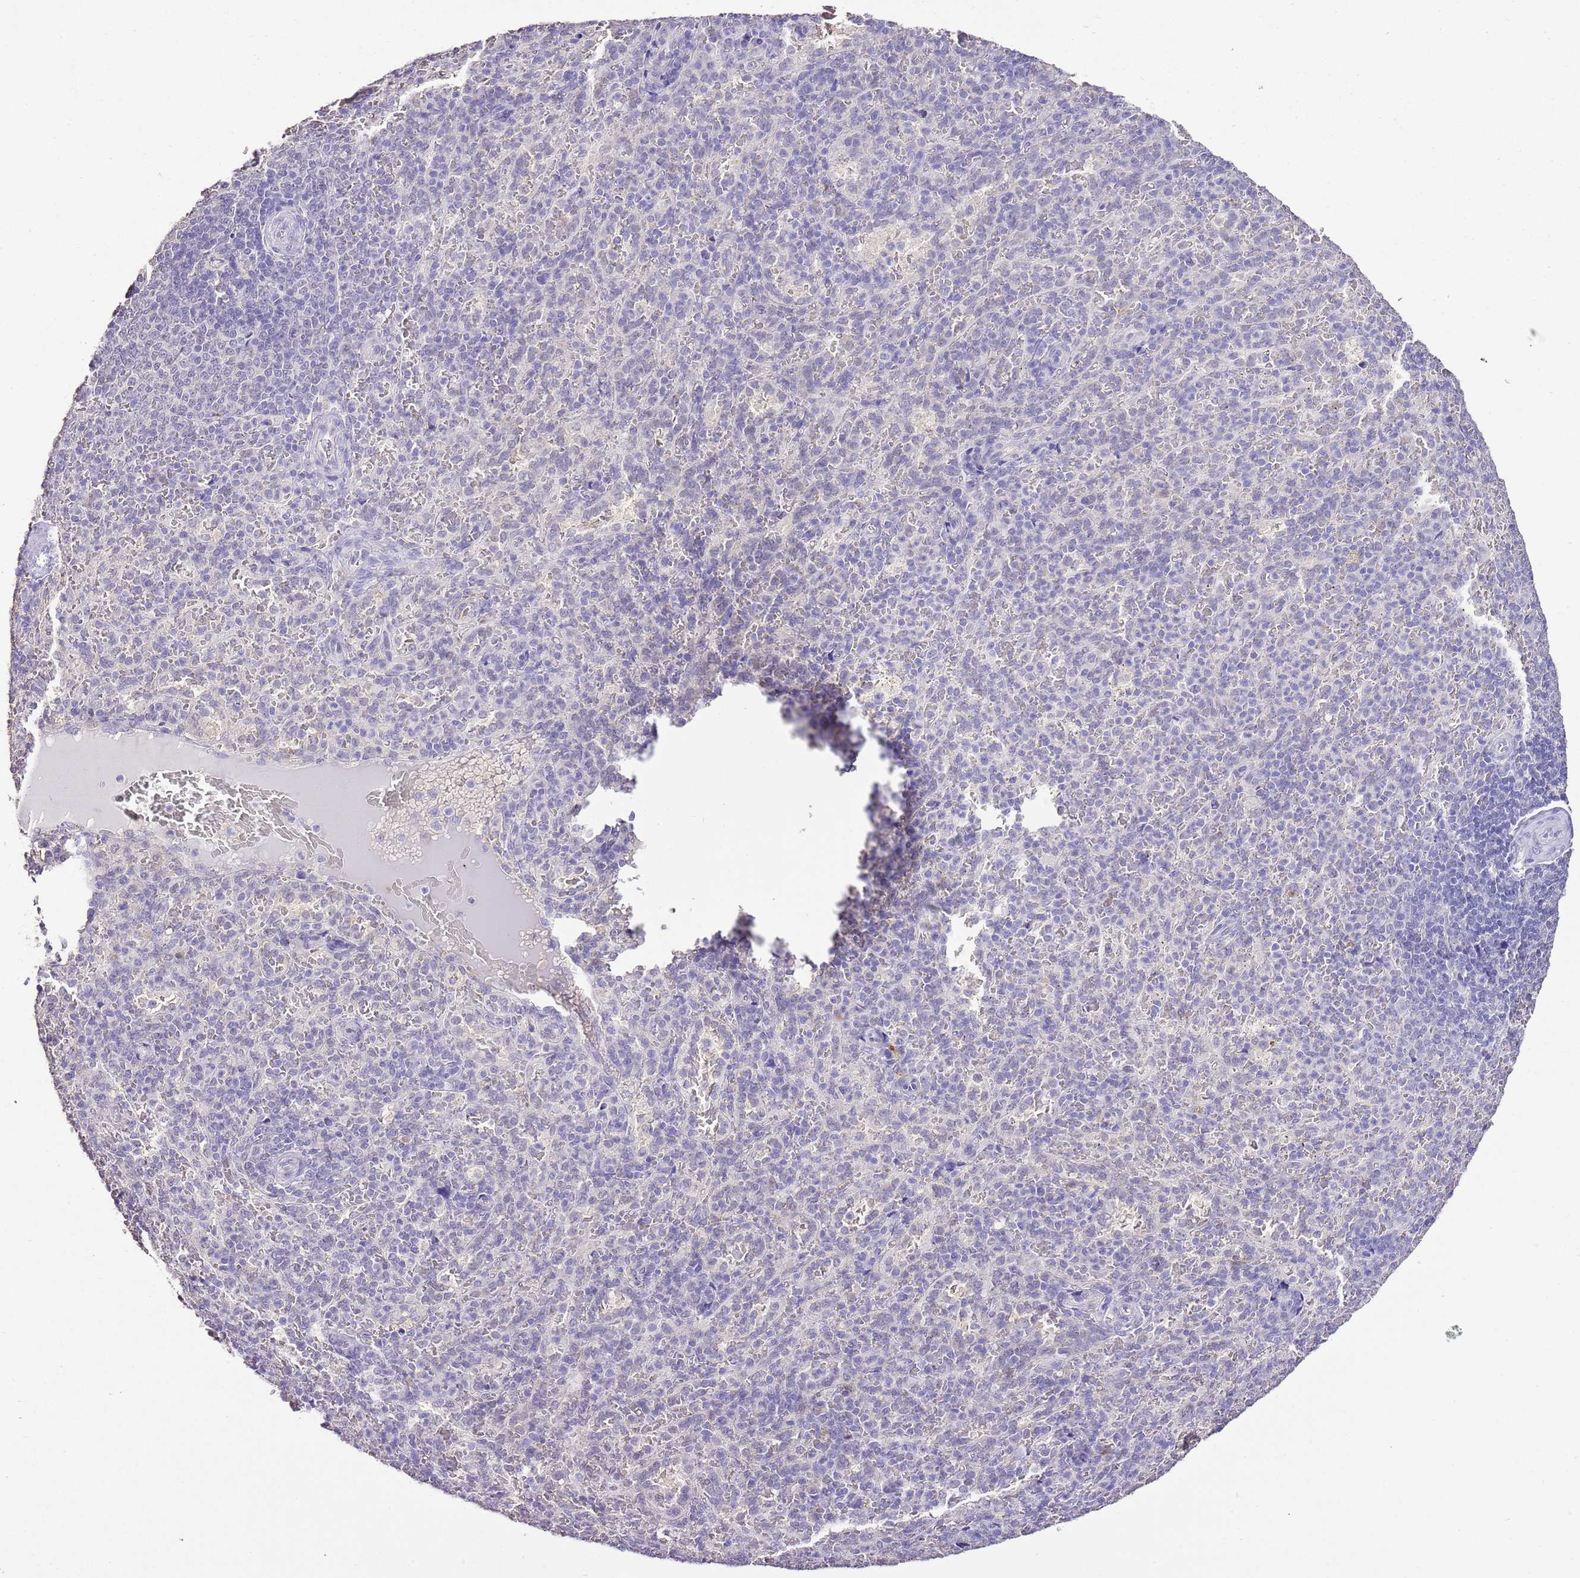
{"staining": {"intensity": "negative", "quantity": "none", "location": "none"}, "tissue": "spleen", "cell_type": "Cells in red pulp", "image_type": "normal", "snomed": [{"axis": "morphology", "description": "Normal tissue, NOS"}, {"axis": "topography", "description": "Spleen"}], "caption": "High power microscopy histopathology image of an immunohistochemistry (IHC) histopathology image of benign spleen, revealing no significant positivity in cells in red pulp. (Stains: DAB IHC with hematoxylin counter stain, Microscopy: brightfield microscopy at high magnification).", "gene": "IZUMO4", "patient": {"sex": "female", "age": 21}}